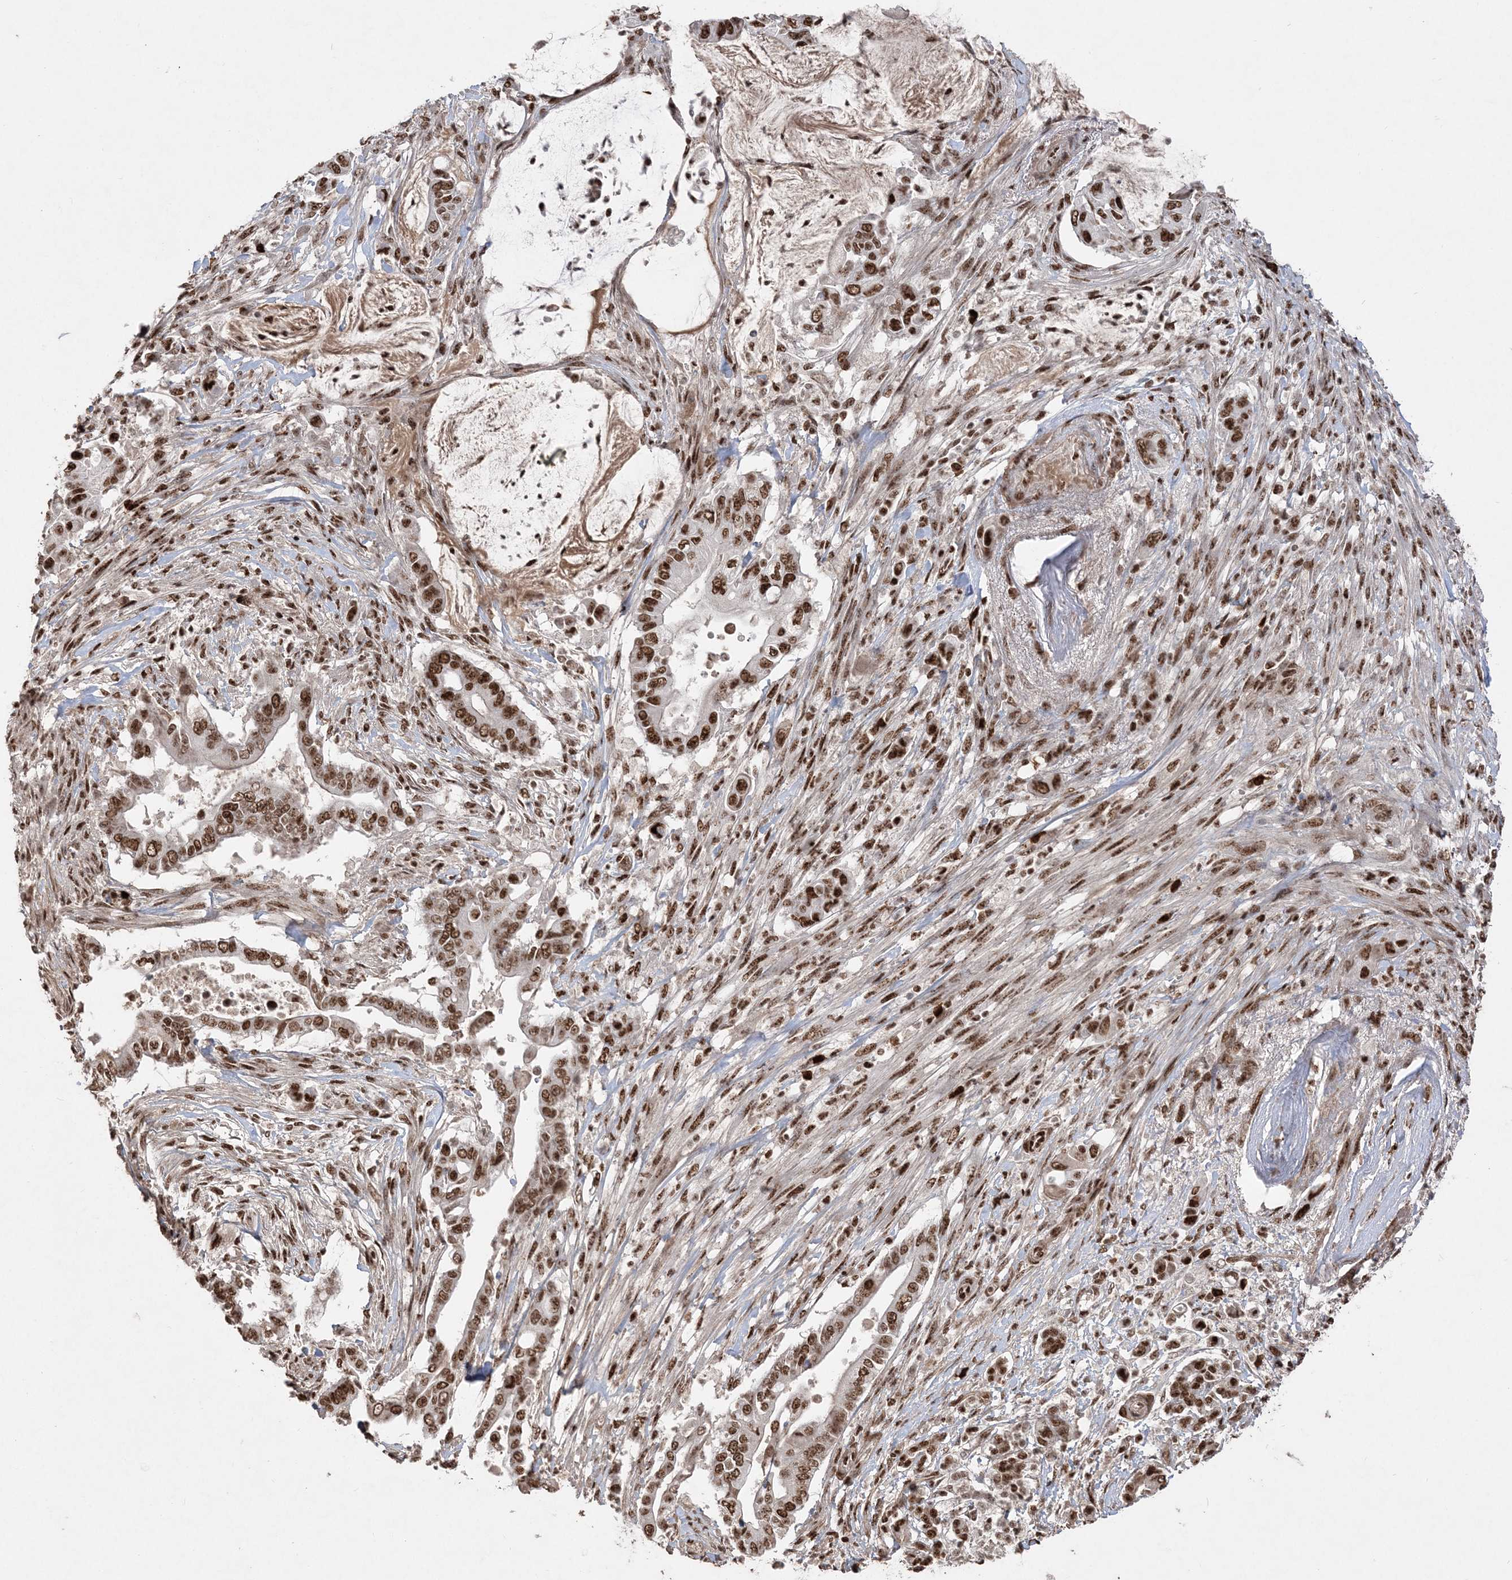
{"staining": {"intensity": "strong", "quantity": ">75%", "location": "nuclear"}, "tissue": "pancreatic cancer", "cell_type": "Tumor cells", "image_type": "cancer", "snomed": [{"axis": "morphology", "description": "Adenocarcinoma, NOS"}, {"axis": "topography", "description": "Pancreas"}], "caption": "Immunohistochemical staining of human pancreatic cancer (adenocarcinoma) displays strong nuclear protein positivity in approximately >75% of tumor cells.", "gene": "RBM17", "patient": {"sex": "male", "age": 68}}